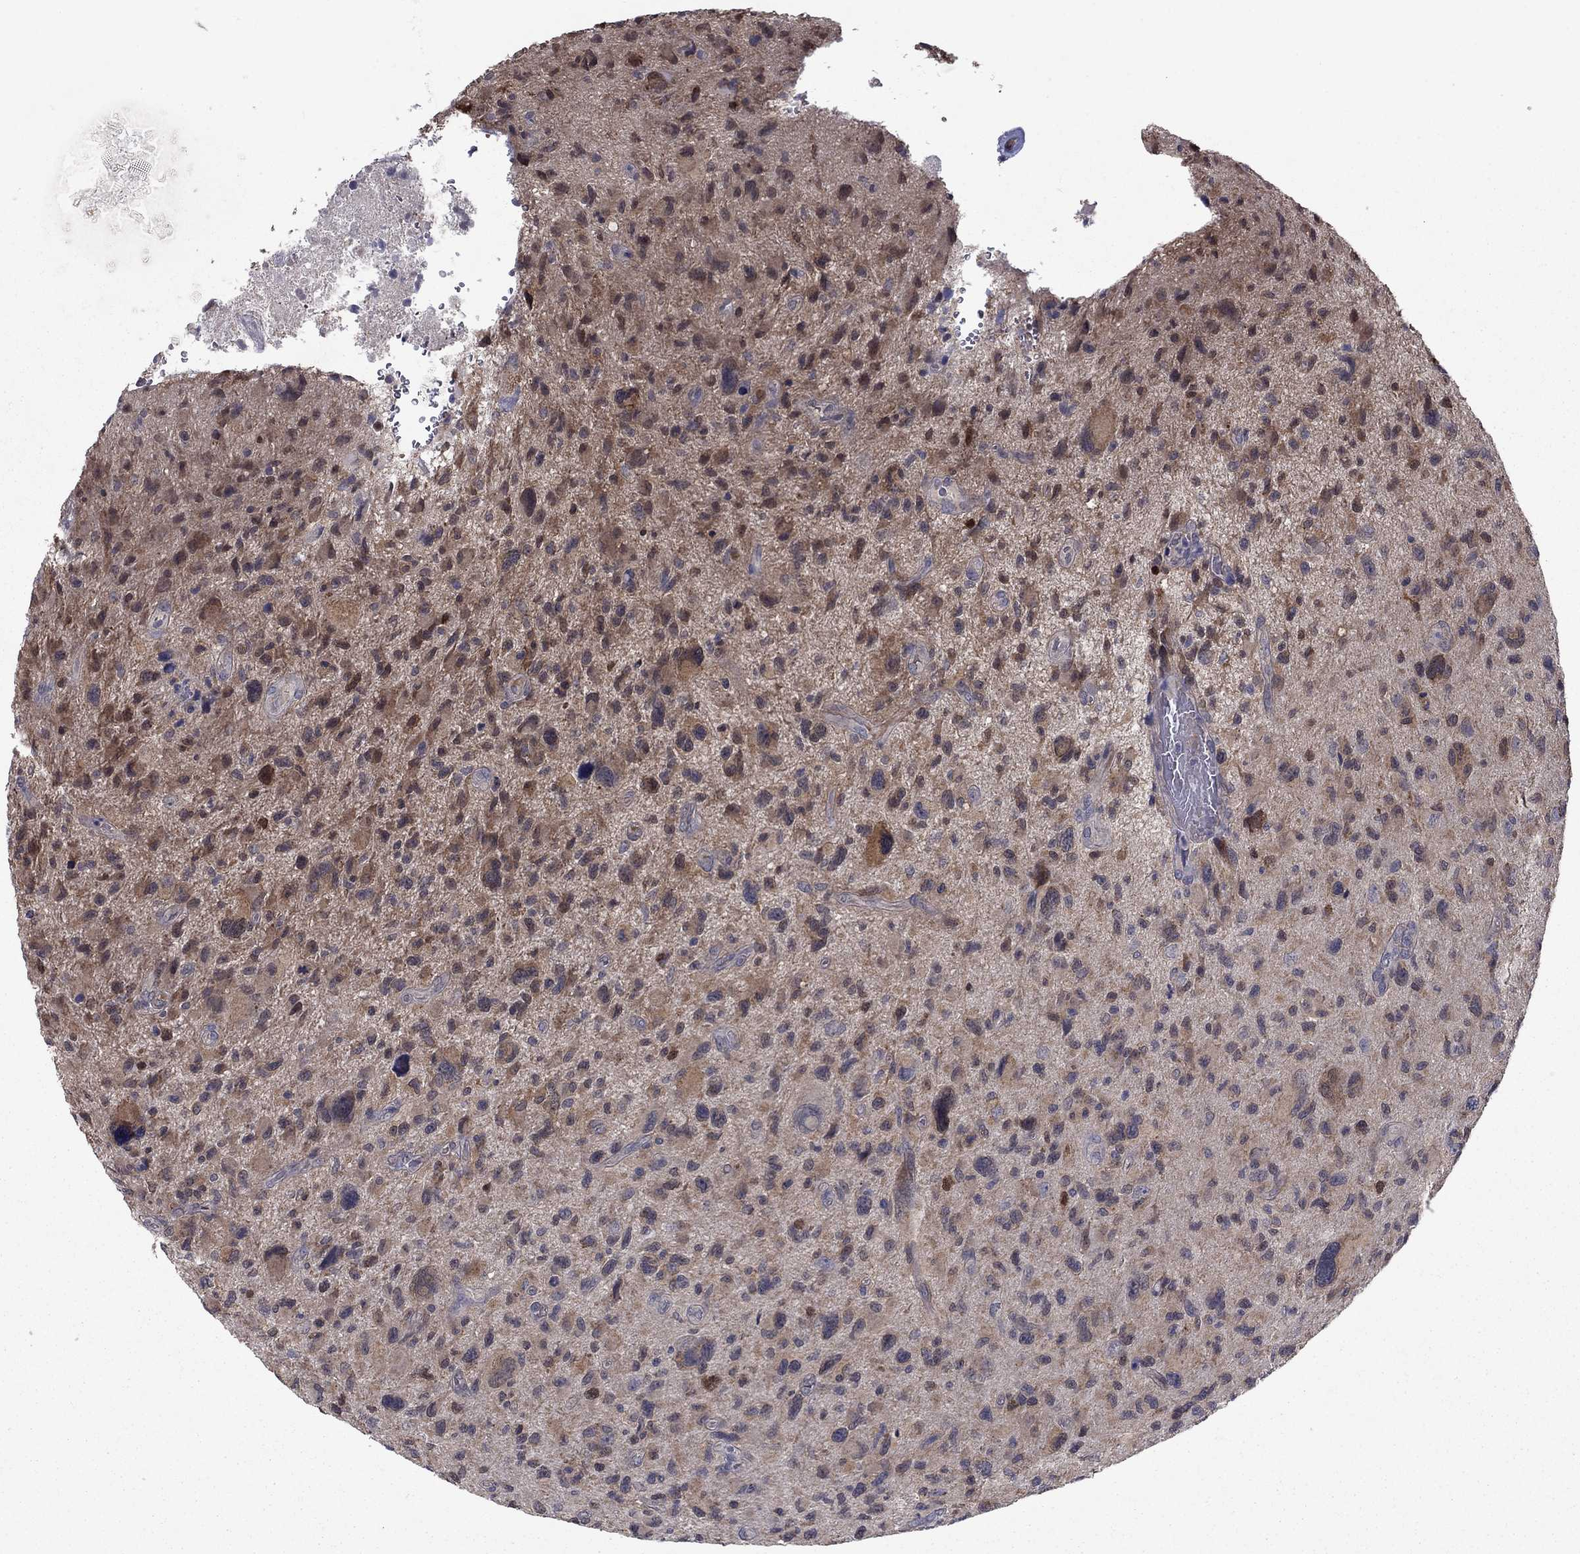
{"staining": {"intensity": "moderate", "quantity": "25%-75%", "location": "cytoplasmic/membranous"}, "tissue": "glioma", "cell_type": "Tumor cells", "image_type": "cancer", "snomed": [{"axis": "morphology", "description": "Glioma, malignant, NOS"}, {"axis": "morphology", "description": "Glioma, malignant, High grade"}, {"axis": "topography", "description": "Brain"}], "caption": "Glioma was stained to show a protein in brown. There is medium levels of moderate cytoplasmic/membranous expression in approximately 25%-75% of tumor cells. (Stains: DAB (3,3'-diaminobenzidine) in brown, nuclei in blue, Microscopy: brightfield microscopy at high magnification).", "gene": "GRHPR", "patient": {"sex": "female", "age": 71}}